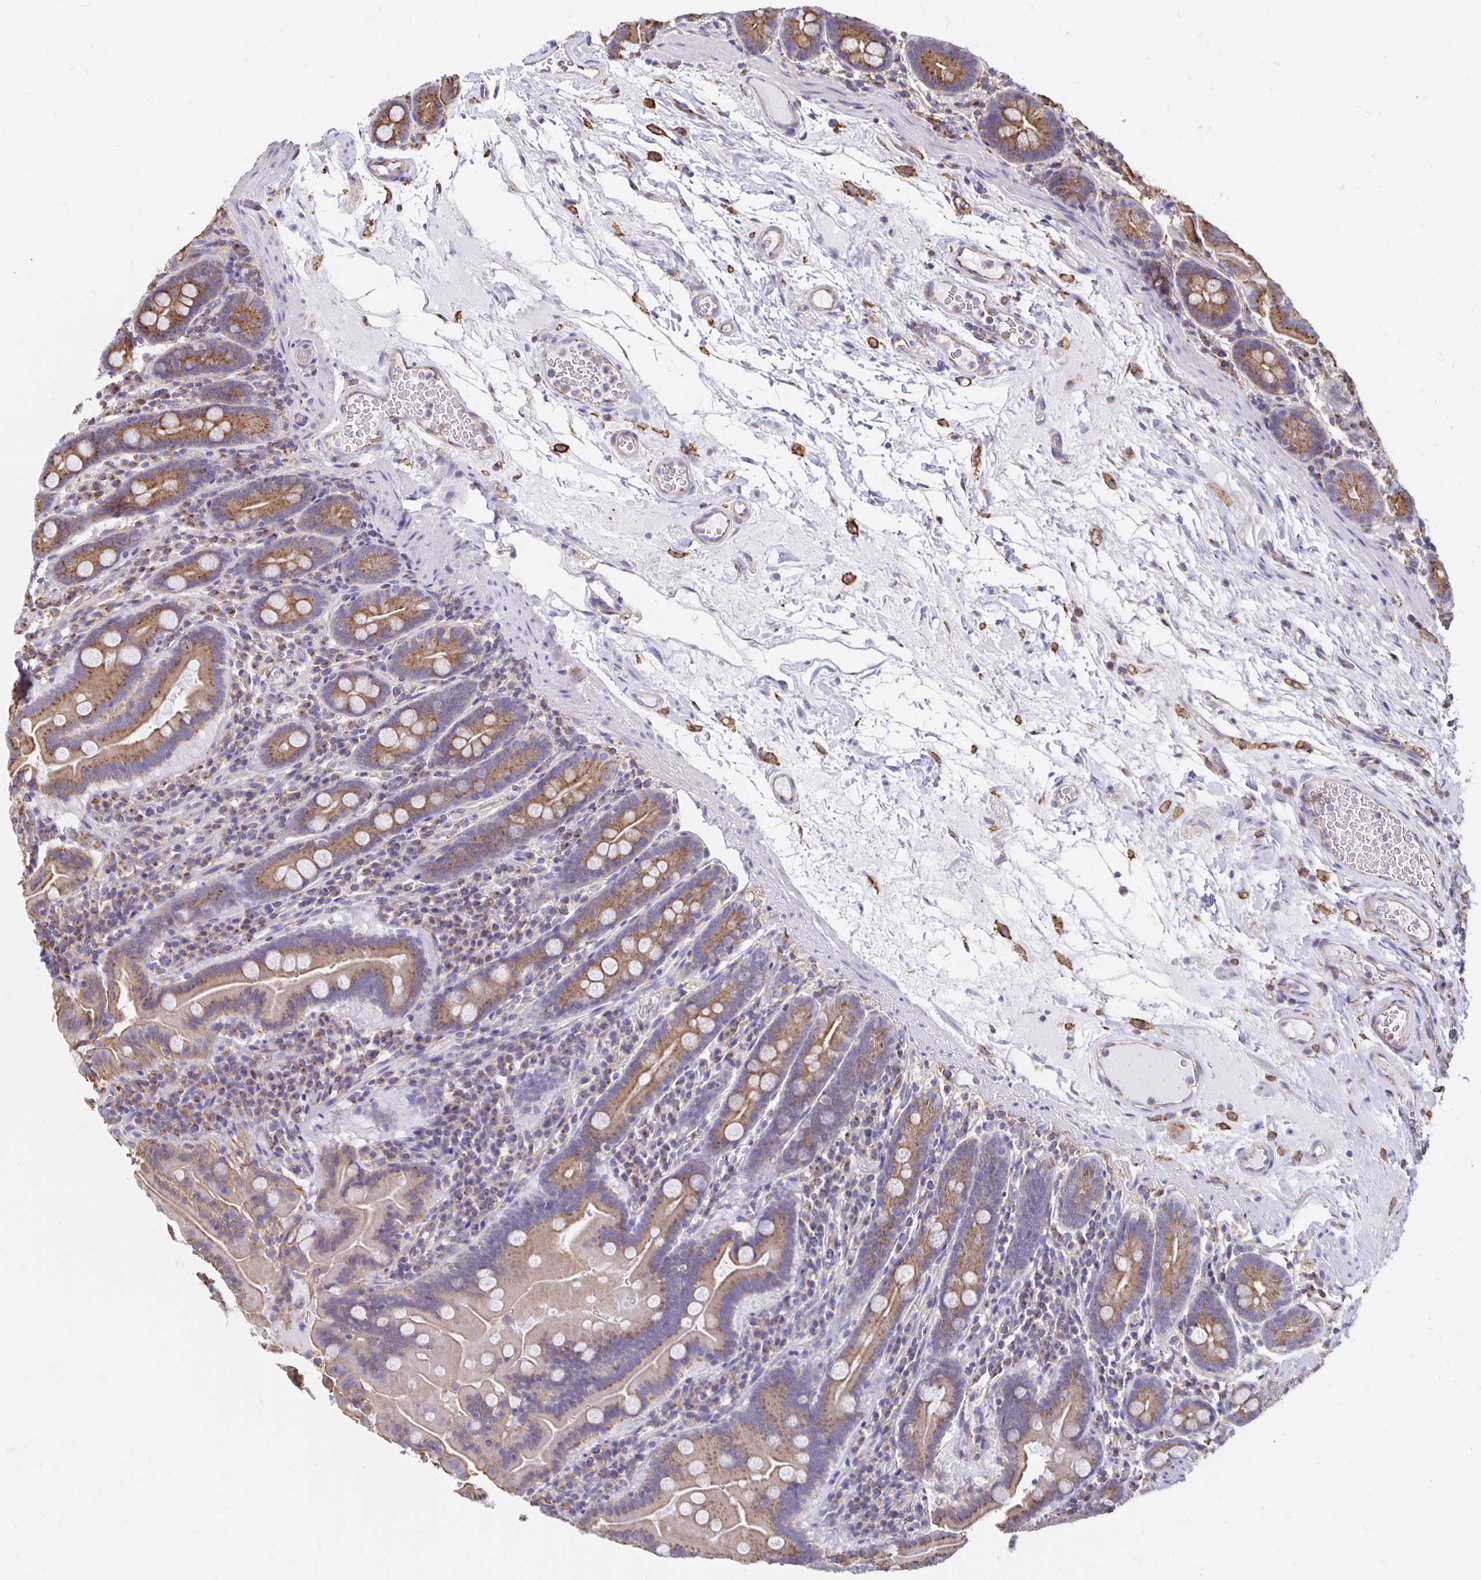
{"staining": {"intensity": "moderate", "quantity": ">75%", "location": "cytoplasmic/membranous"}, "tissue": "small intestine", "cell_type": "Glandular cells", "image_type": "normal", "snomed": [{"axis": "morphology", "description": "Normal tissue, NOS"}, {"axis": "topography", "description": "Small intestine"}], "caption": "Immunohistochemical staining of unremarkable small intestine displays >75% levels of moderate cytoplasmic/membranous protein staining in about >75% of glandular cells. (IHC, brightfield microscopy, high magnification).", "gene": "CLTC", "patient": {"sex": "male", "age": 26}}